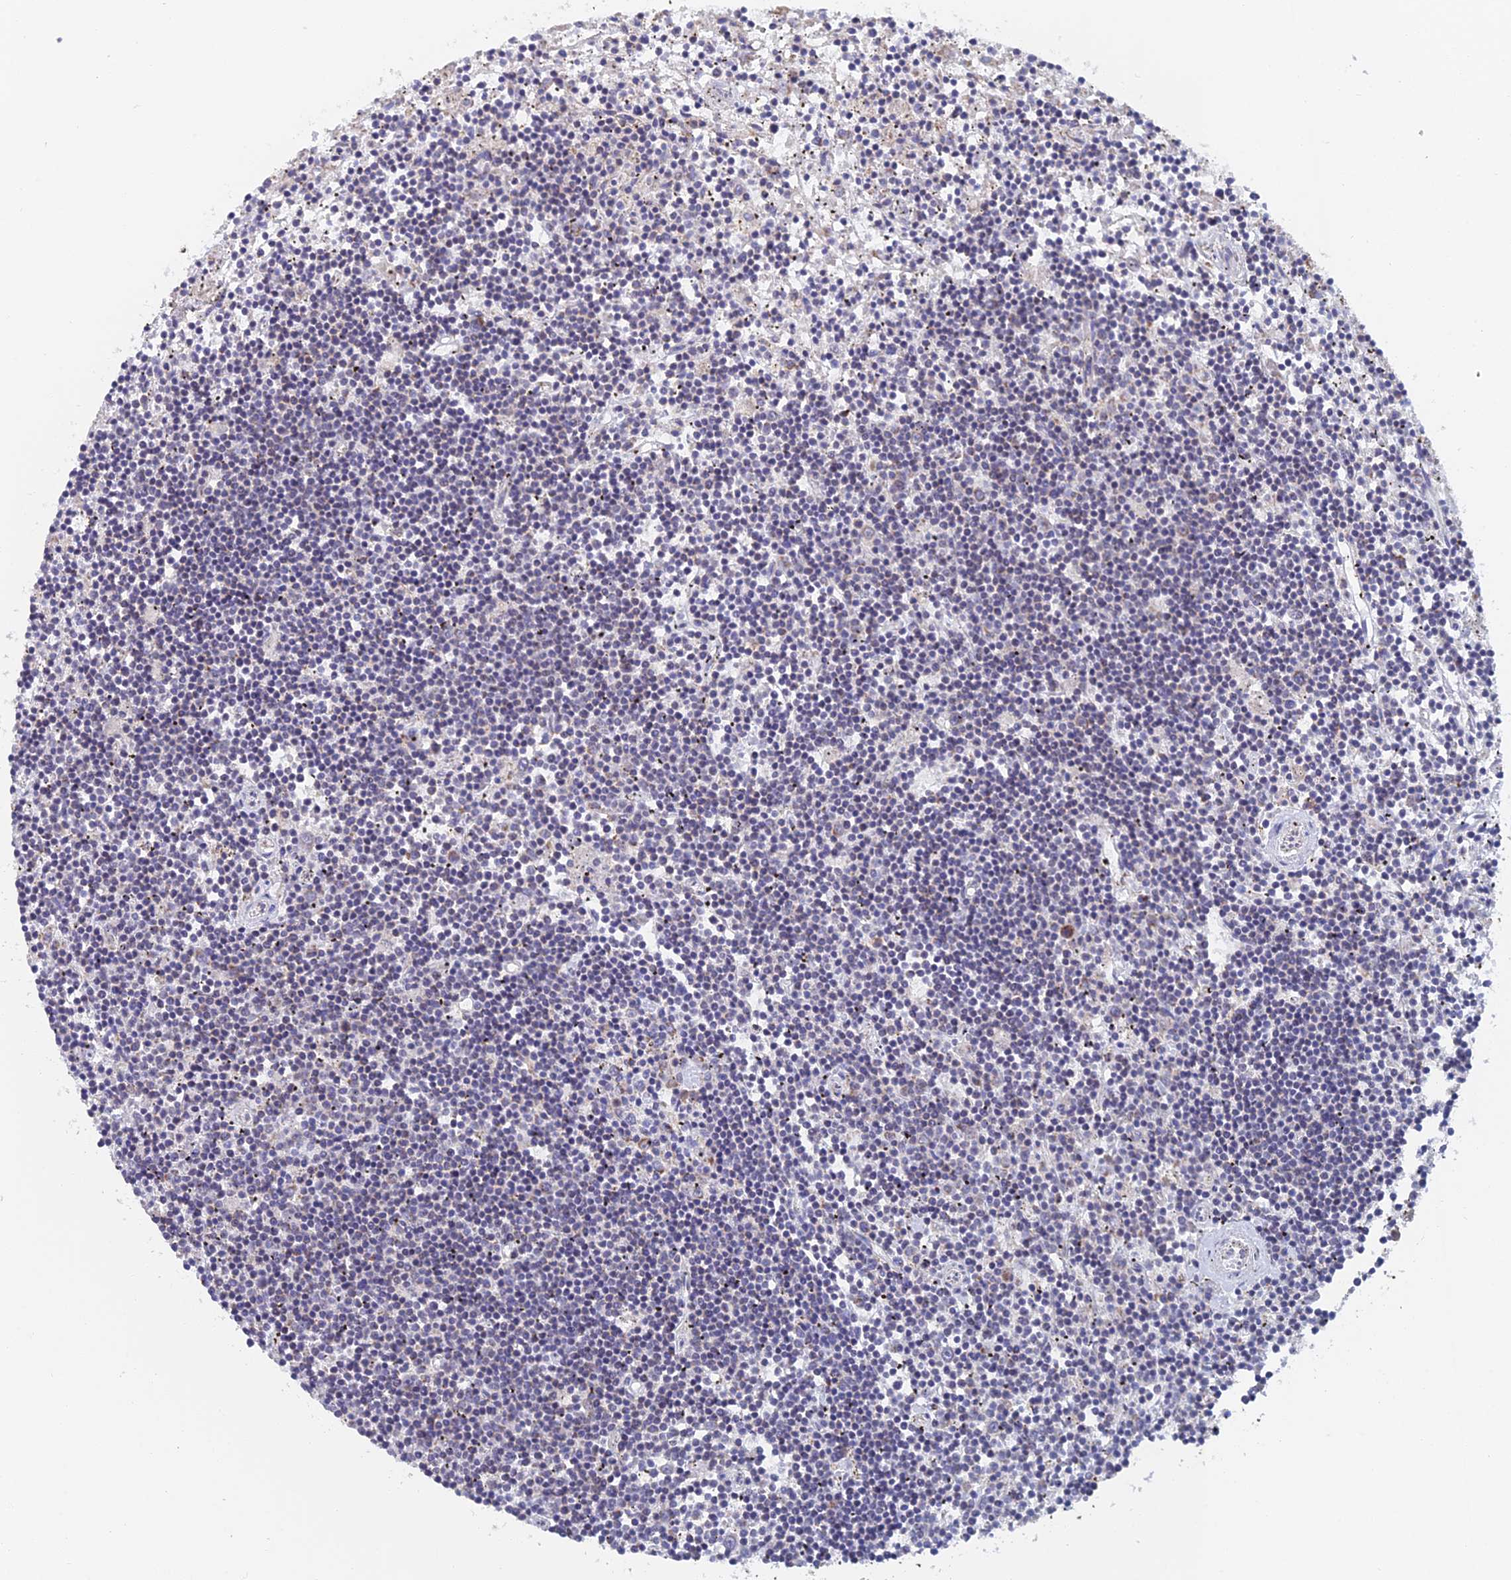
{"staining": {"intensity": "negative", "quantity": "none", "location": "none"}, "tissue": "lymphoma", "cell_type": "Tumor cells", "image_type": "cancer", "snomed": [{"axis": "morphology", "description": "Malignant lymphoma, non-Hodgkin's type, Low grade"}, {"axis": "topography", "description": "Spleen"}], "caption": "DAB (3,3'-diaminobenzidine) immunohistochemical staining of malignant lymphoma, non-Hodgkin's type (low-grade) reveals no significant positivity in tumor cells.", "gene": "ECSIT", "patient": {"sex": "male", "age": 76}}